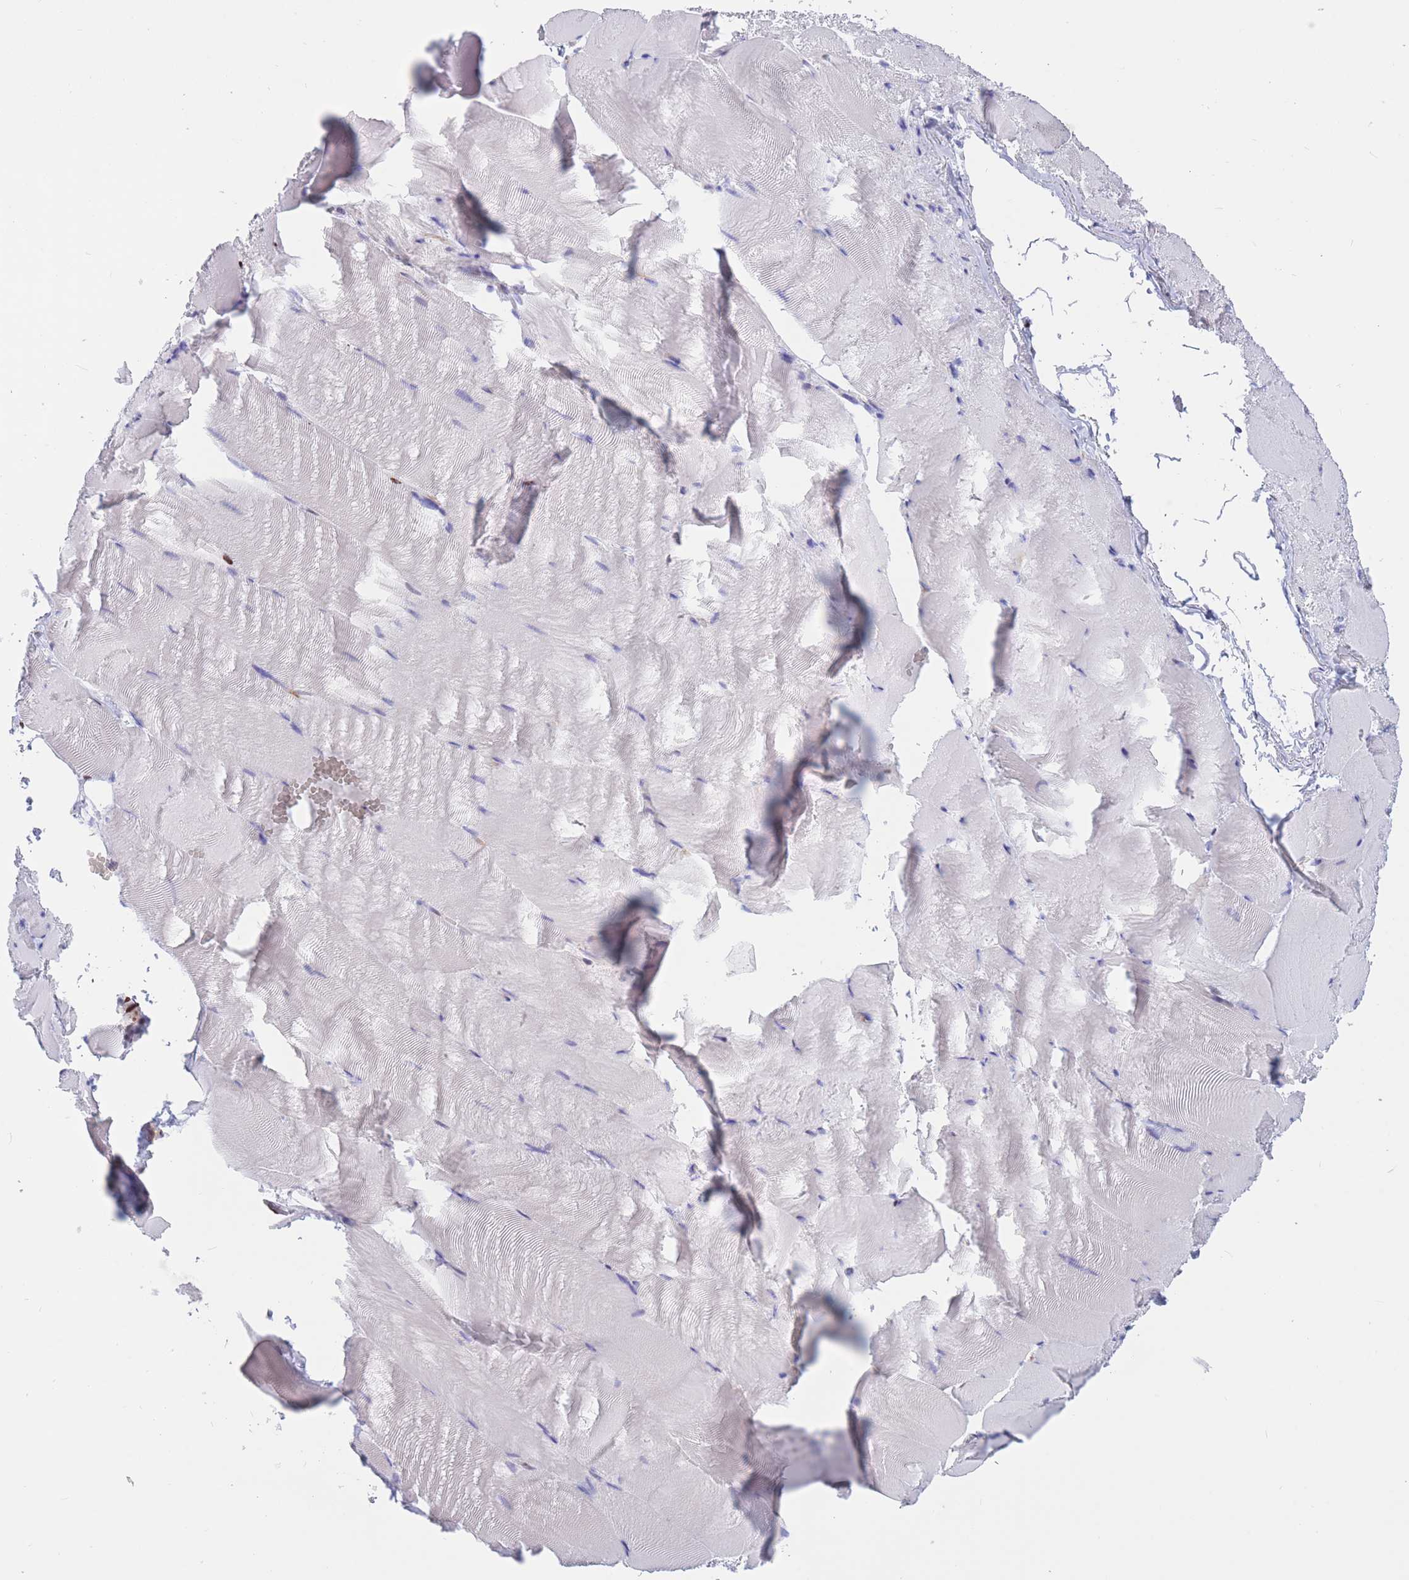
{"staining": {"intensity": "moderate", "quantity": "25%-75%", "location": "nuclear"}, "tissue": "skeletal muscle", "cell_type": "Myocytes", "image_type": "normal", "snomed": [{"axis": "morphology", "description": "Normal tissue, NOS"}, {"axis": "topography", "description": "Skeletal muscle"}], "caption": "Immunohistochemistry micrograph of normal skeletal muscle stained for a protein (brown), which shows medium levels of moderate nuclear positivity in approximately 25%-75% of myocytes.", "gene": "NASP", "patient": {"sex": "female", "age": 64}}